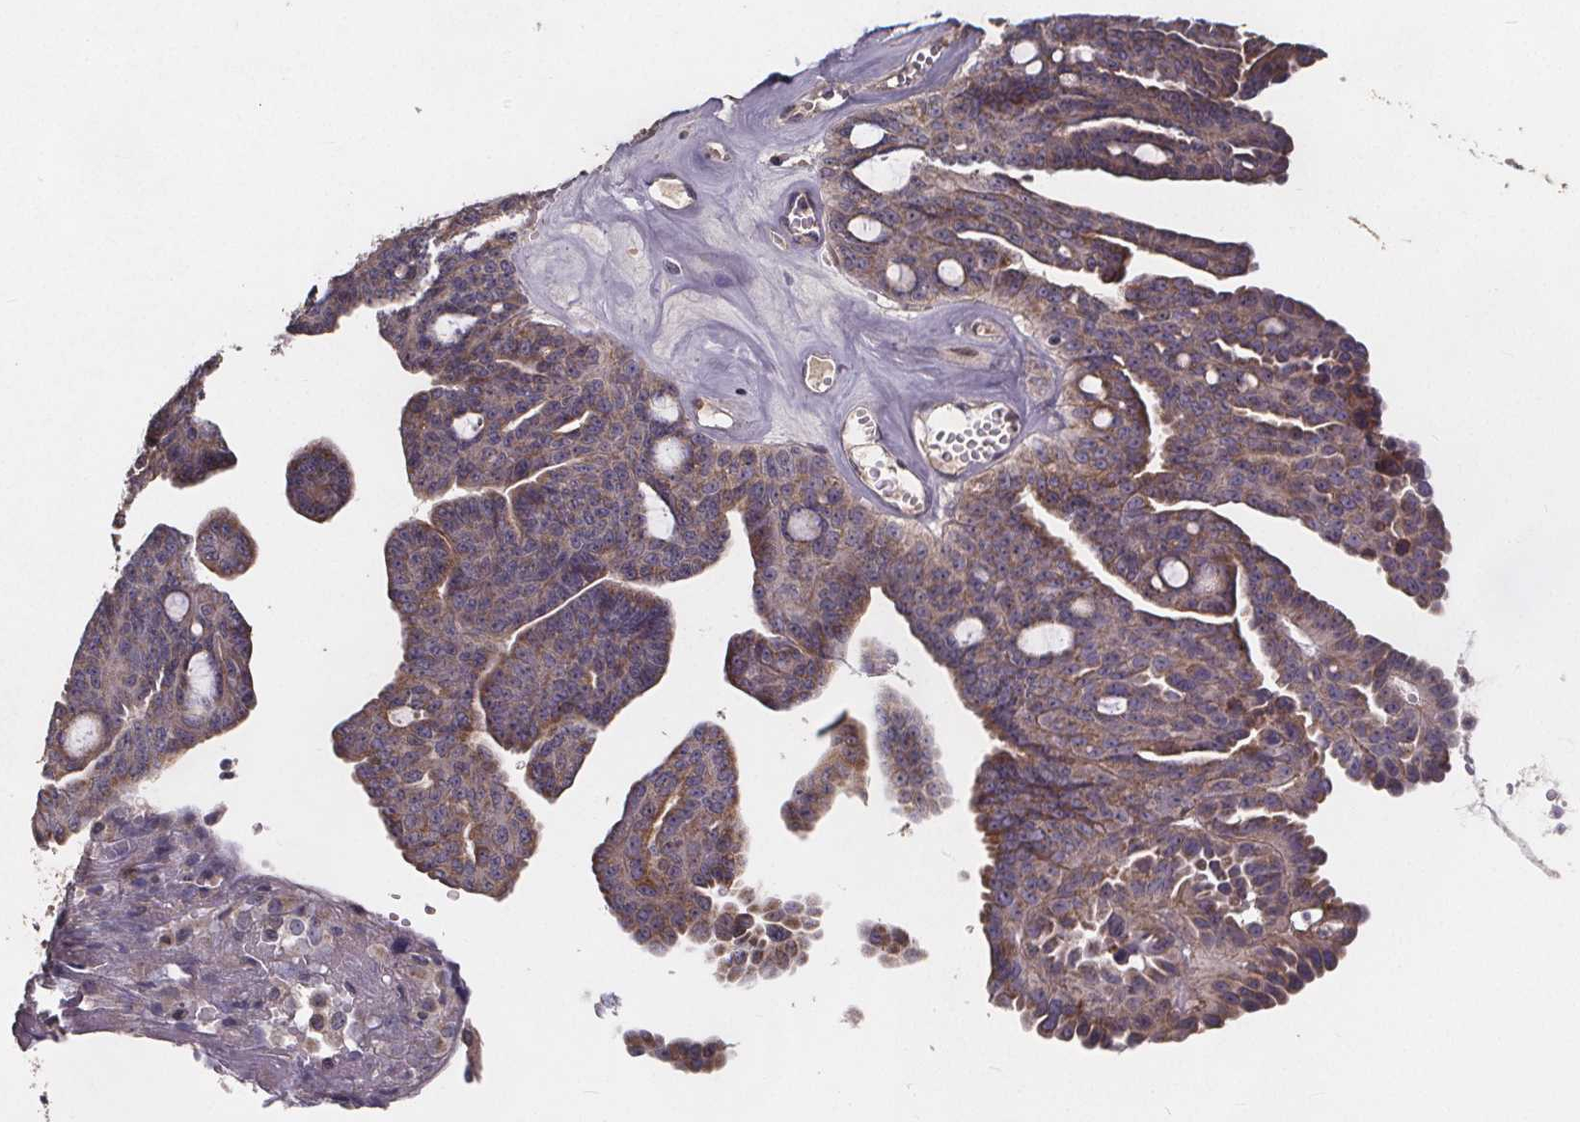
{"staining": {"intensity": "moderate", "quantity": "25%-75%", "location": "cytoplasmic/membranous"}, "tissue": "ovarian cancer", "cell_type": "Tumor cells", "image_type": "cancer", "snomed": [{"axis": "morphology", "description": "Cystadenocarcinoma, serous, NOS"}, {"axis": "topography", "description": "Ovary"}], "caption": "Immunohistochemical staining of human ovarian serous cystadenocarcinoma shows medium levels of moderate cytoplasmic/membranous staining in approximately 25%-75% of tumor cells.", "gene": "YME1L1", "patient": {"sex": "female", "age": 71}}